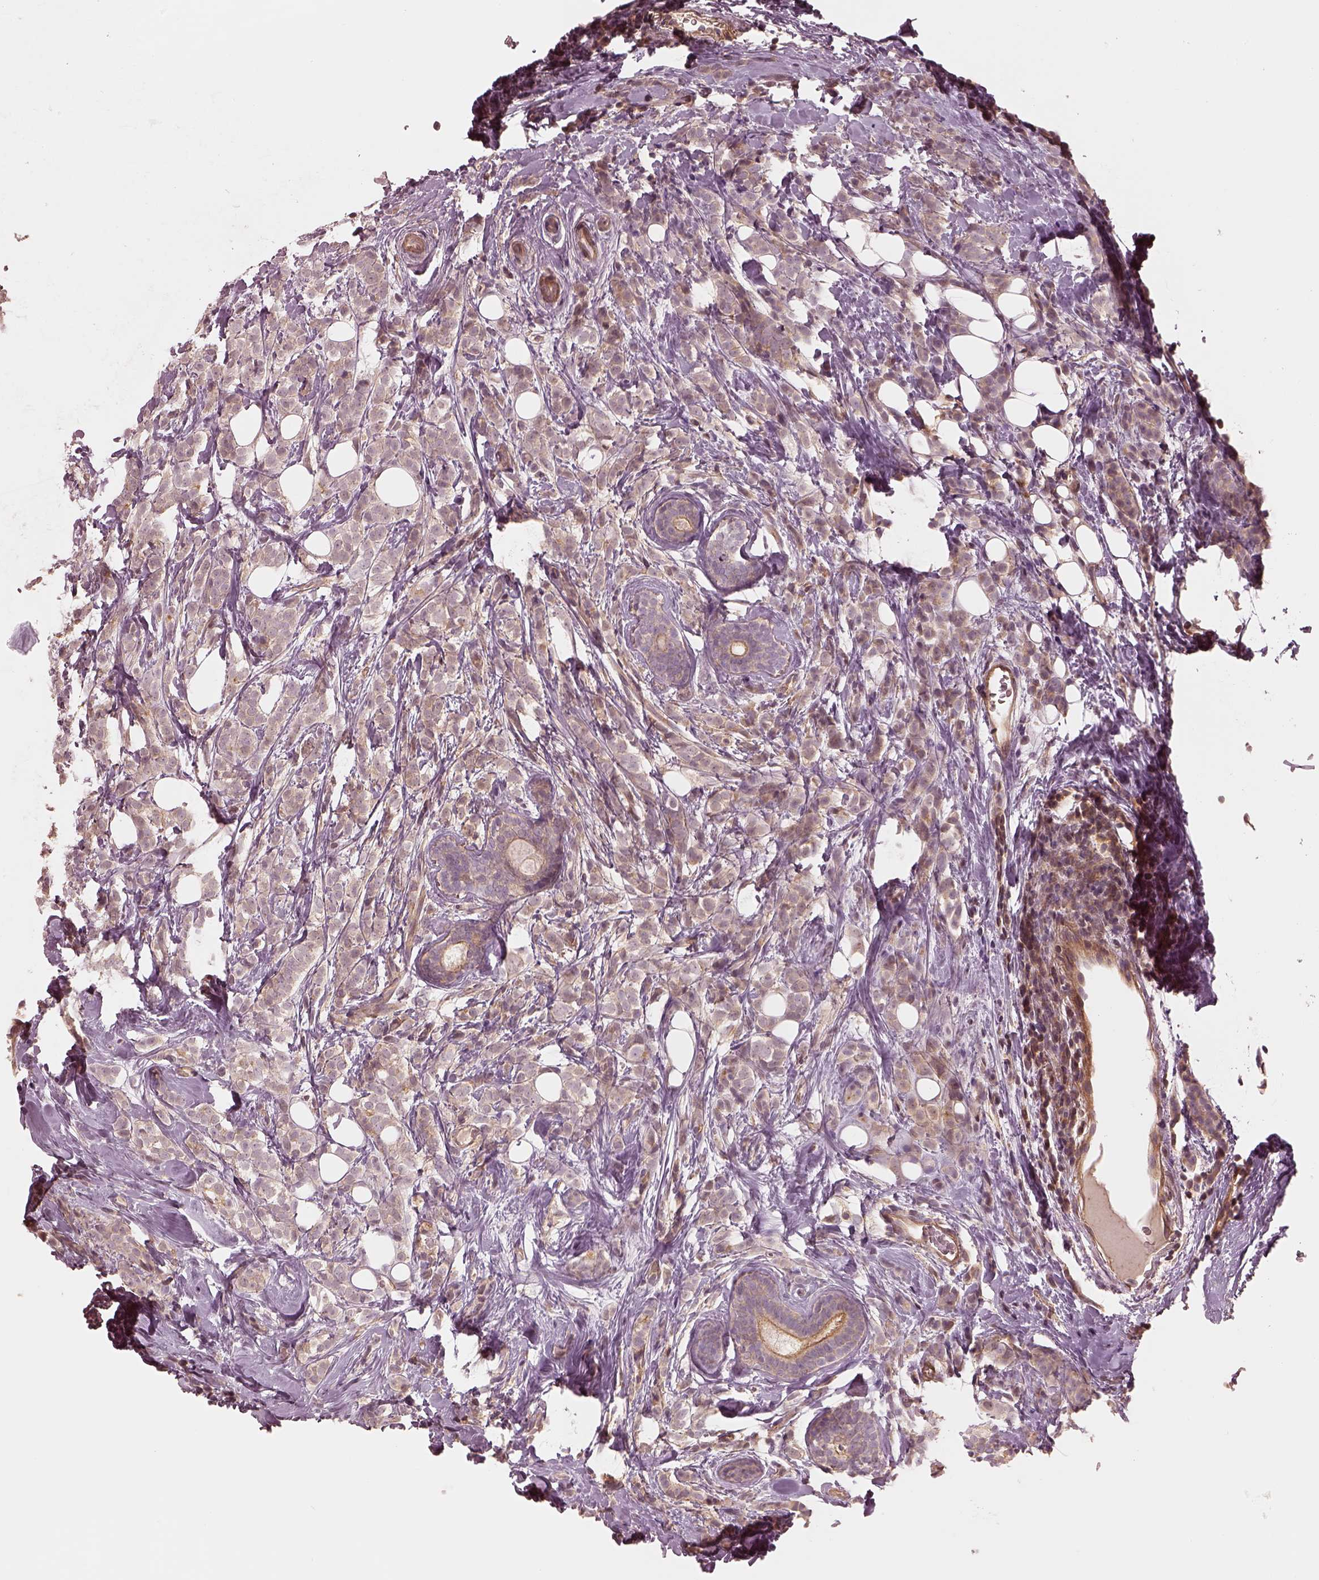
{"staining": {"intensity": "weak", "quantity": "25%-75%", "location": "cytoplasmic/membranous"}, "tissue": "breast cancer", "cell_type": "Tumor cells", "image_type": "cancer", "snomed": [{"axis": "morphology", "description": "Lobular carcinoma"}, {"axis": "topography", "description": "Breast"}], "caption": "An image of human breast cancer stained for a protein demonstrates weak cytoplasmic/membranous brown staining in tumor cells.", "gene": "FAM107B", "patient": {"sex": "female", "age": 49}}